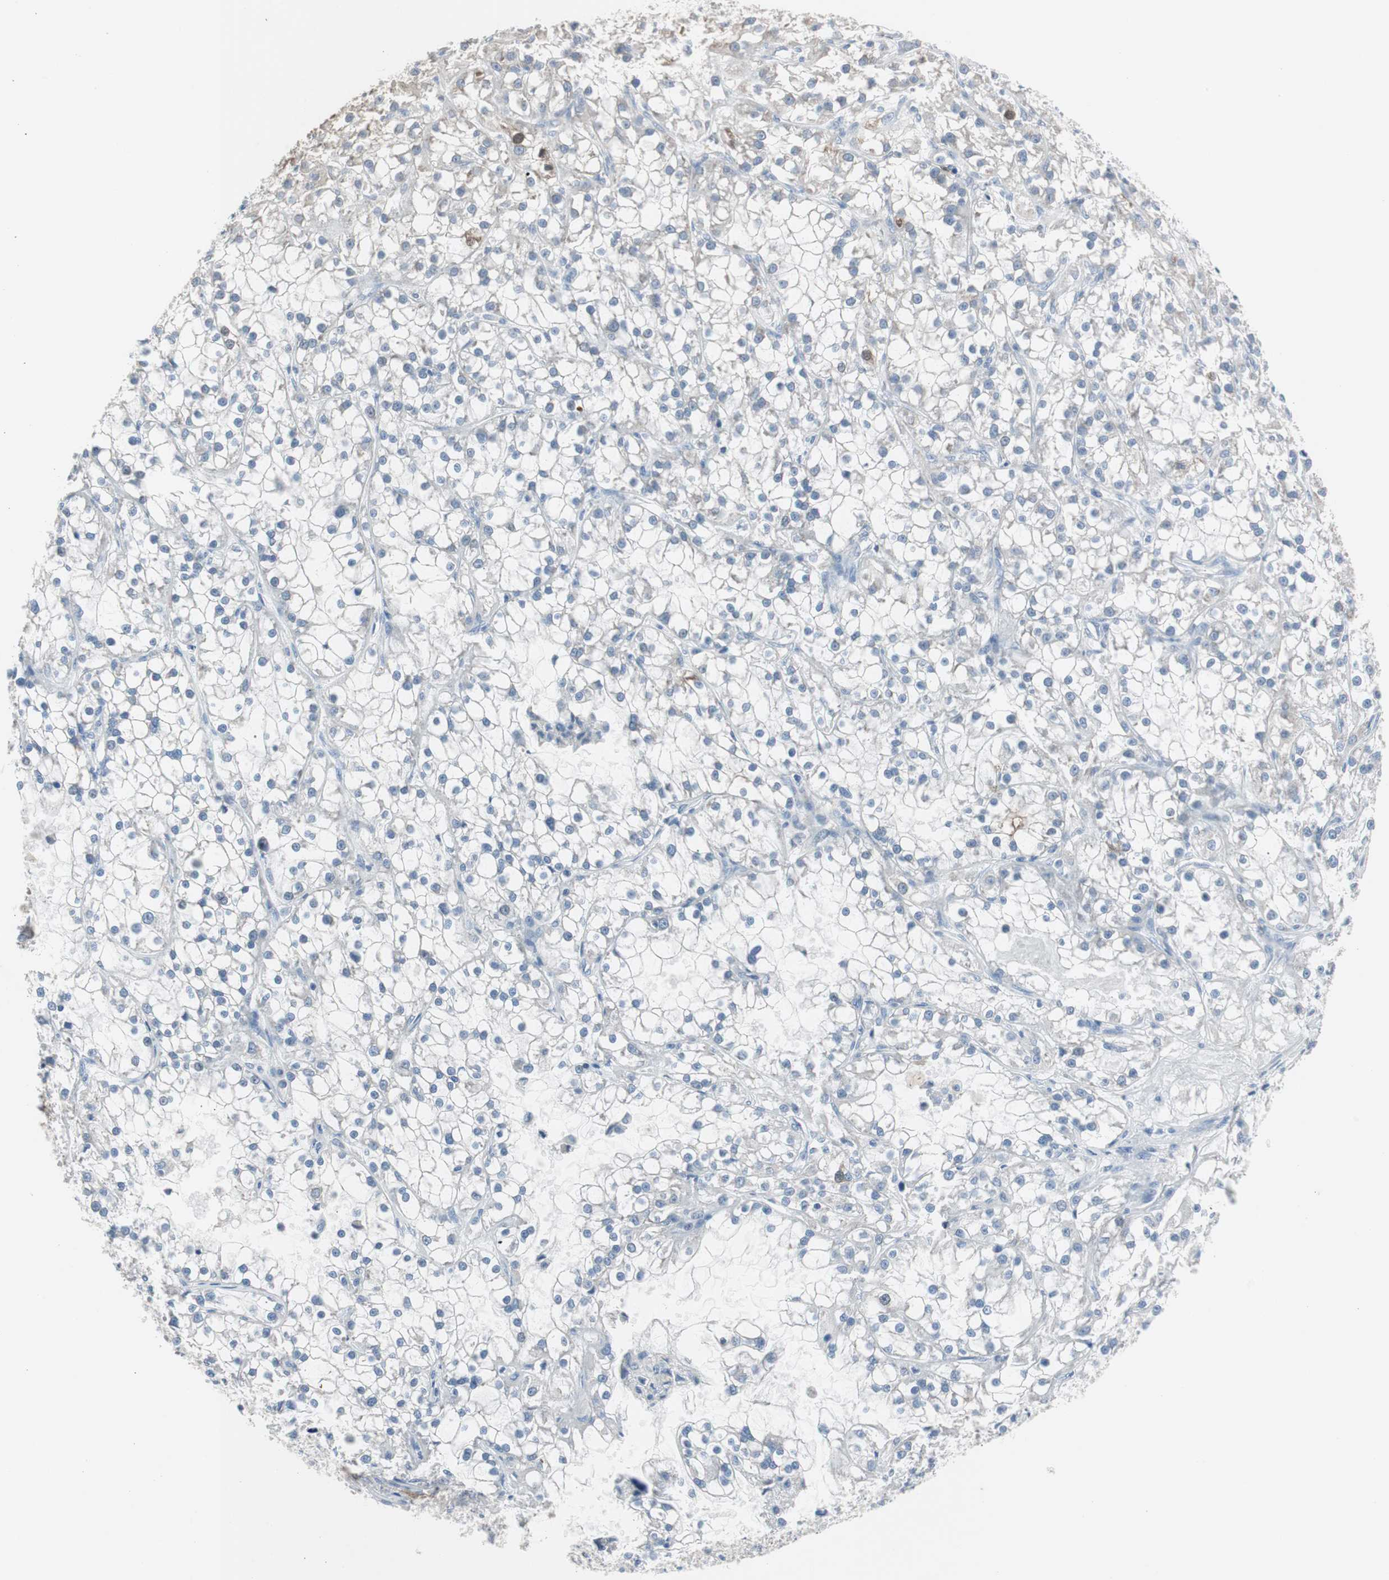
{"staining": {"intensity": "negative", "quantity": "none", "location": "none"}, "tissue": "renal cancer", "cell_type": "Tumor cells", "image_type": "cancer", "snomed": [{"axis": "morphology", "description": "Adenocarcinoma, NOS"}, {"axis": "topography", "description": "Kidney"}], "caption": "This is a histopathology image of immunohistochemistry staining of renal adenocarcinoma, which shows no expression in tumor cells.", "gene": "TK1", "patient": {"sex": "female", "age": 52}}